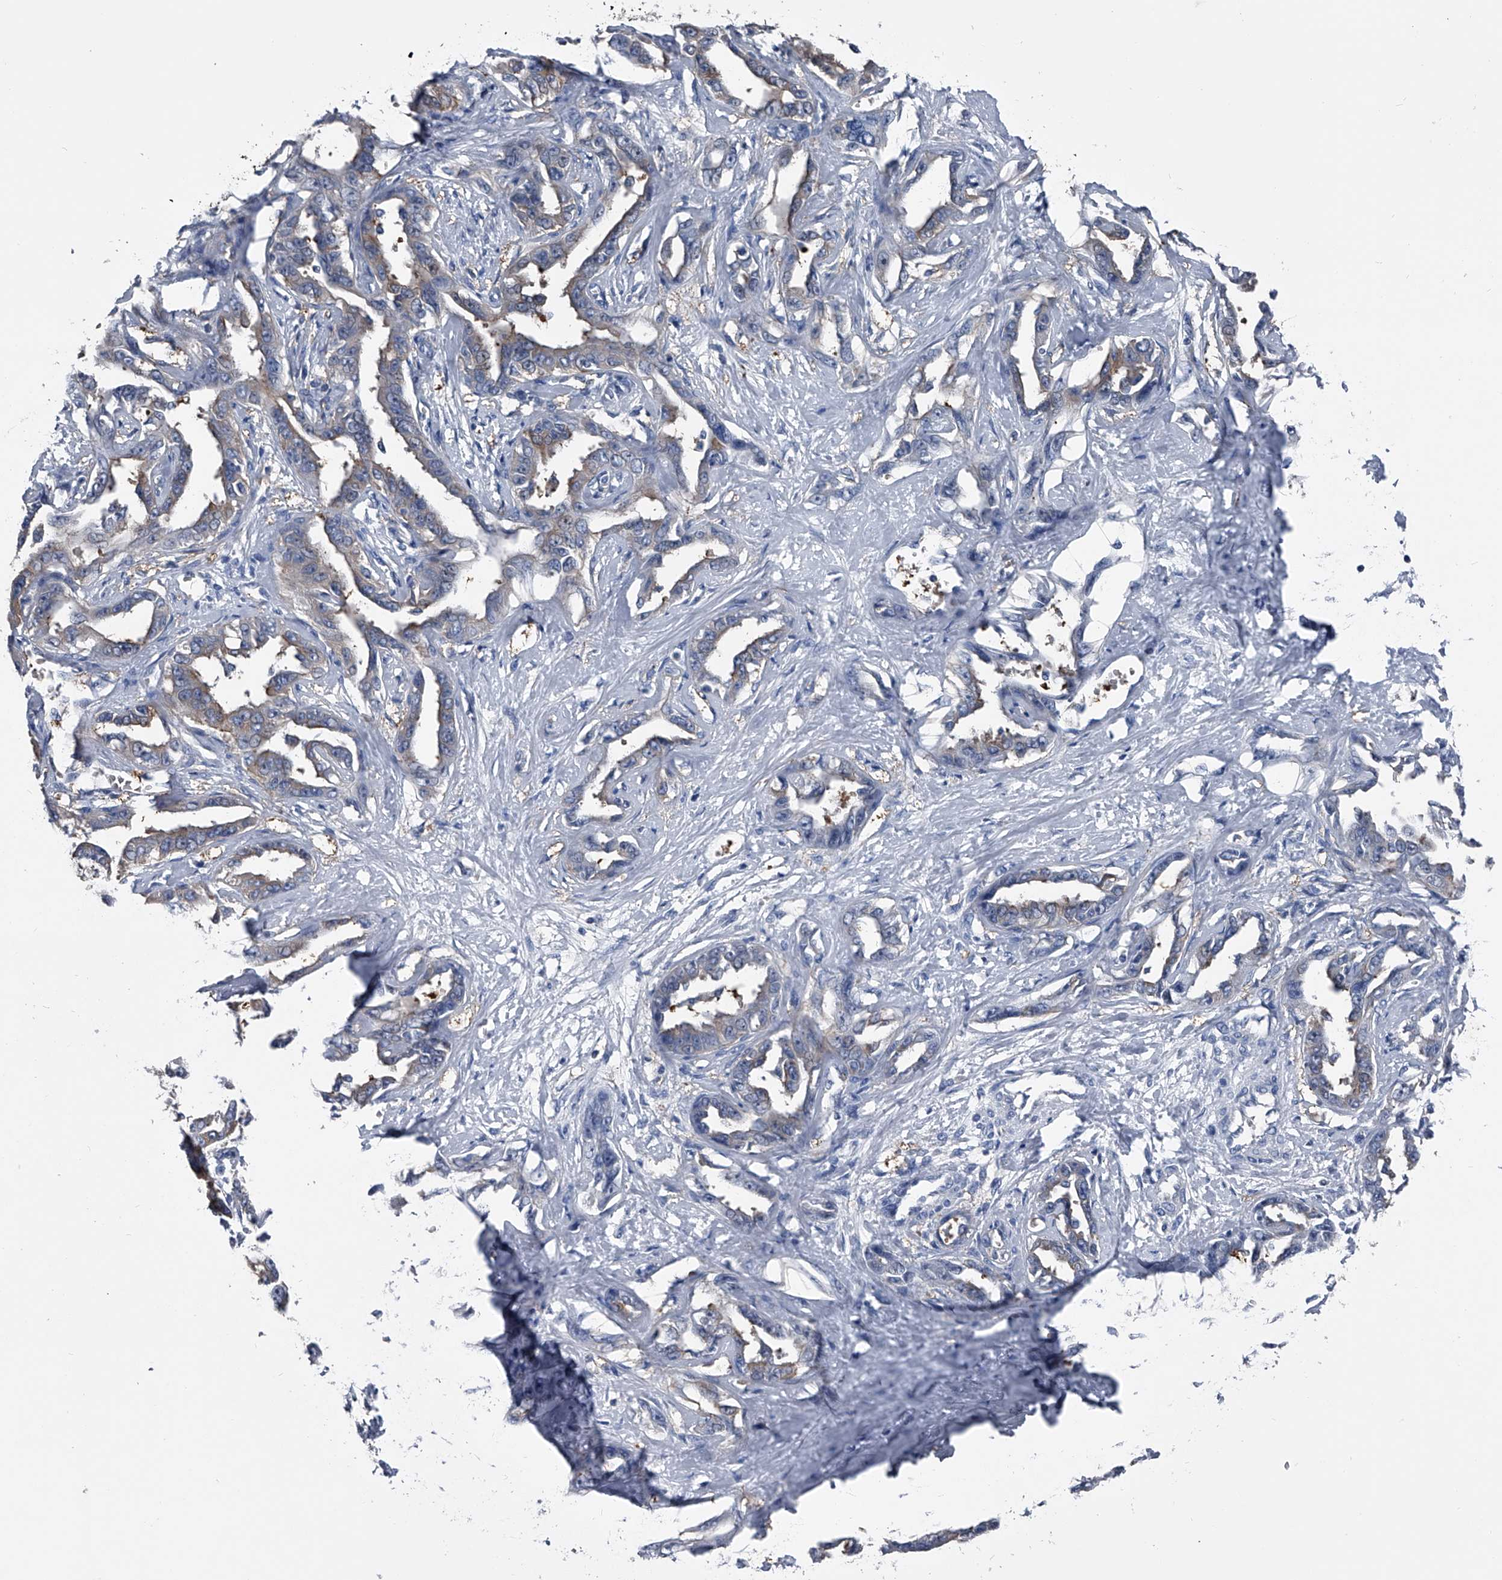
{"staining": {"intensity": "weak", "quantity": "25%-75%", "location": "cytoplasmic/membranous"}, "tissue": "liver cancer", "cell_type": "Tumor cells", "image_type": "cancer", "snomed": [{"axis": "morphology", "description": "Cholangiocarcinoma"}, {"axis": "topography", "description": "Liver"}], "caption": "There is low levels of weak cytoplasmic/membranous staining in tumor cells of liver cholangiocarcinoma, as demonstrated by immunohistochemical staining (brown color).", "gene": "KIF13A", "patient": {"sex": "male", "age": 59}}